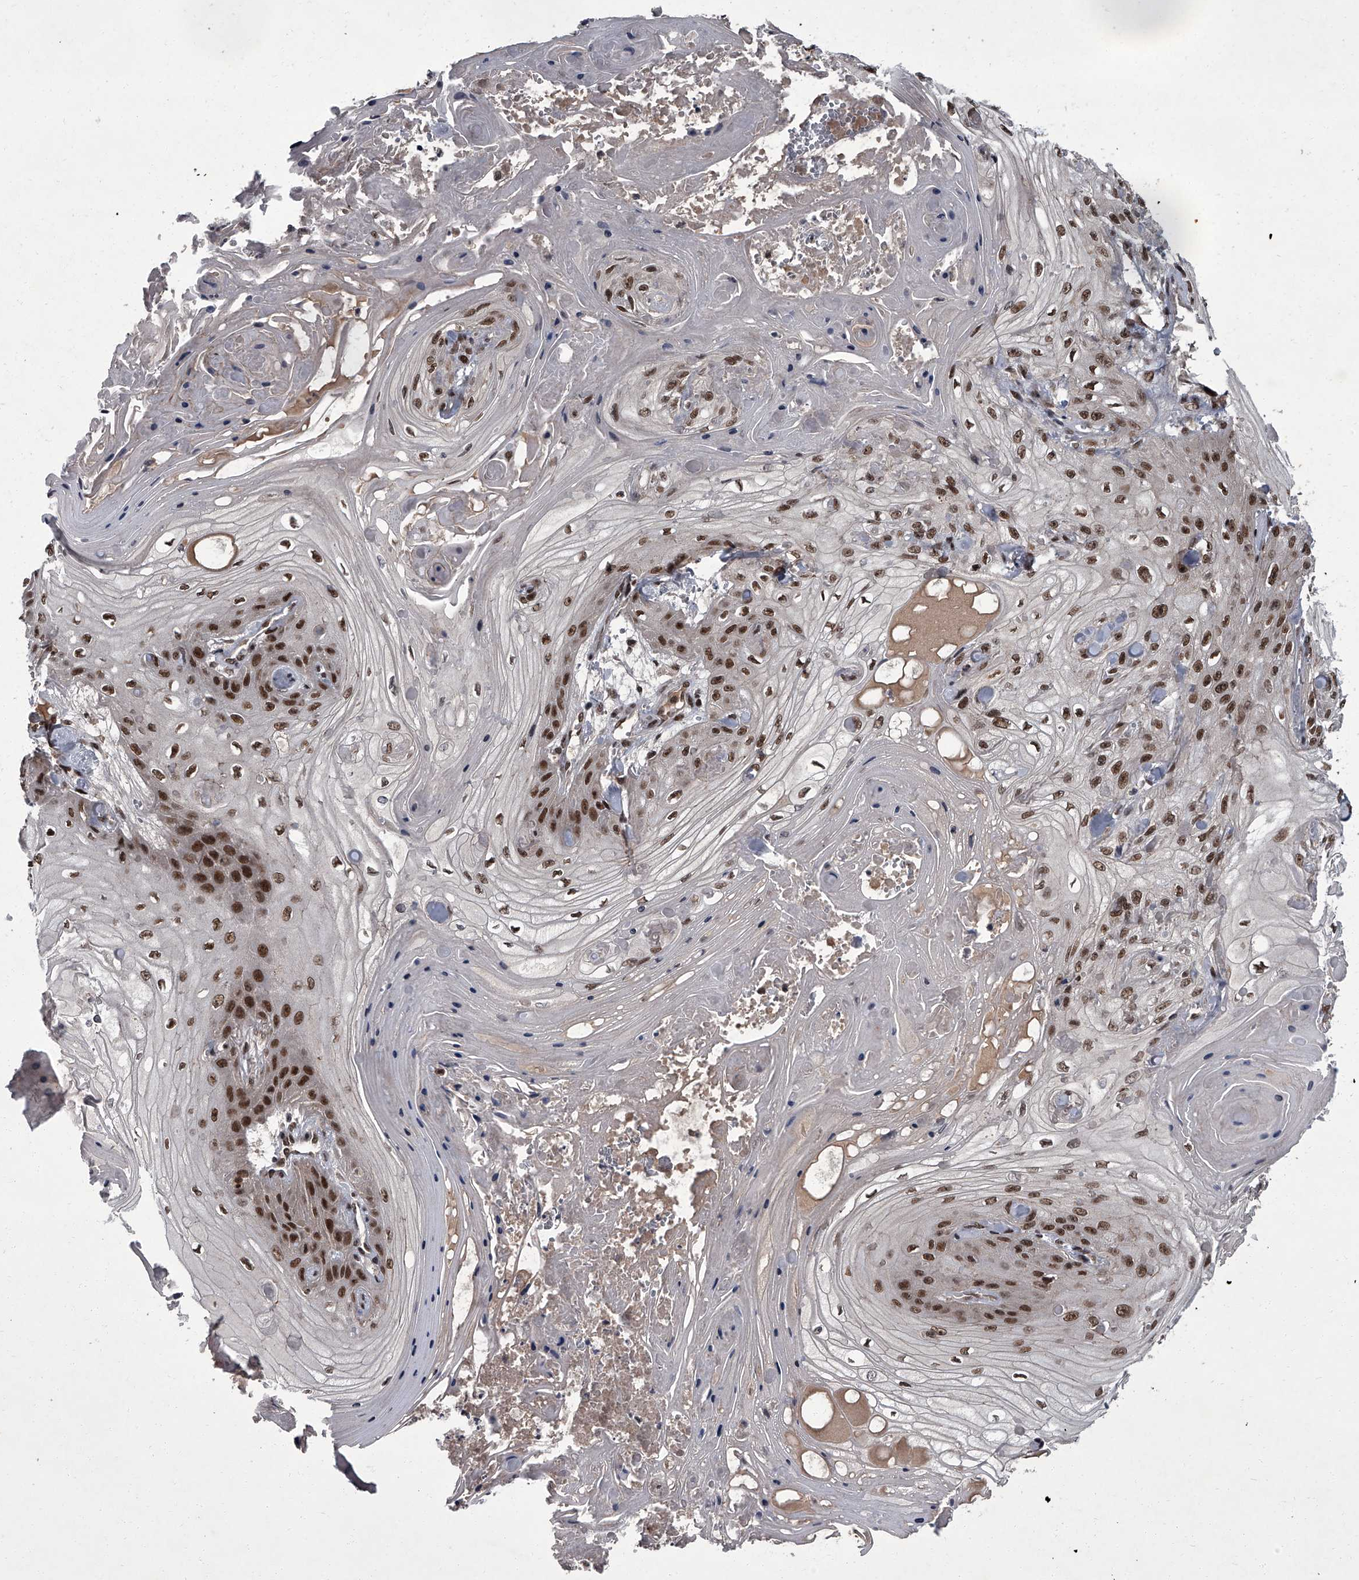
{"staining": {"intensity": "strong", "quantity": "25%-75%", "location": "nuclear"}, "tissue": "skin cancer", "cell_type": "Tumor cells", "image_type": "cancer", "snomed": [{"axis": "morphology", "description": "Squamous cell carcinoma, NOS"}, {"axis": "topography", "description": "Skin"}], "caption": "Human squamous cell carcinoma (skin) stained with a brown dye reveals strong nuclear positive positivity in about 25%-75% of tumor cells.", "gene": "ZNF518B", "patient": {"sex": "male", "age": 74}}